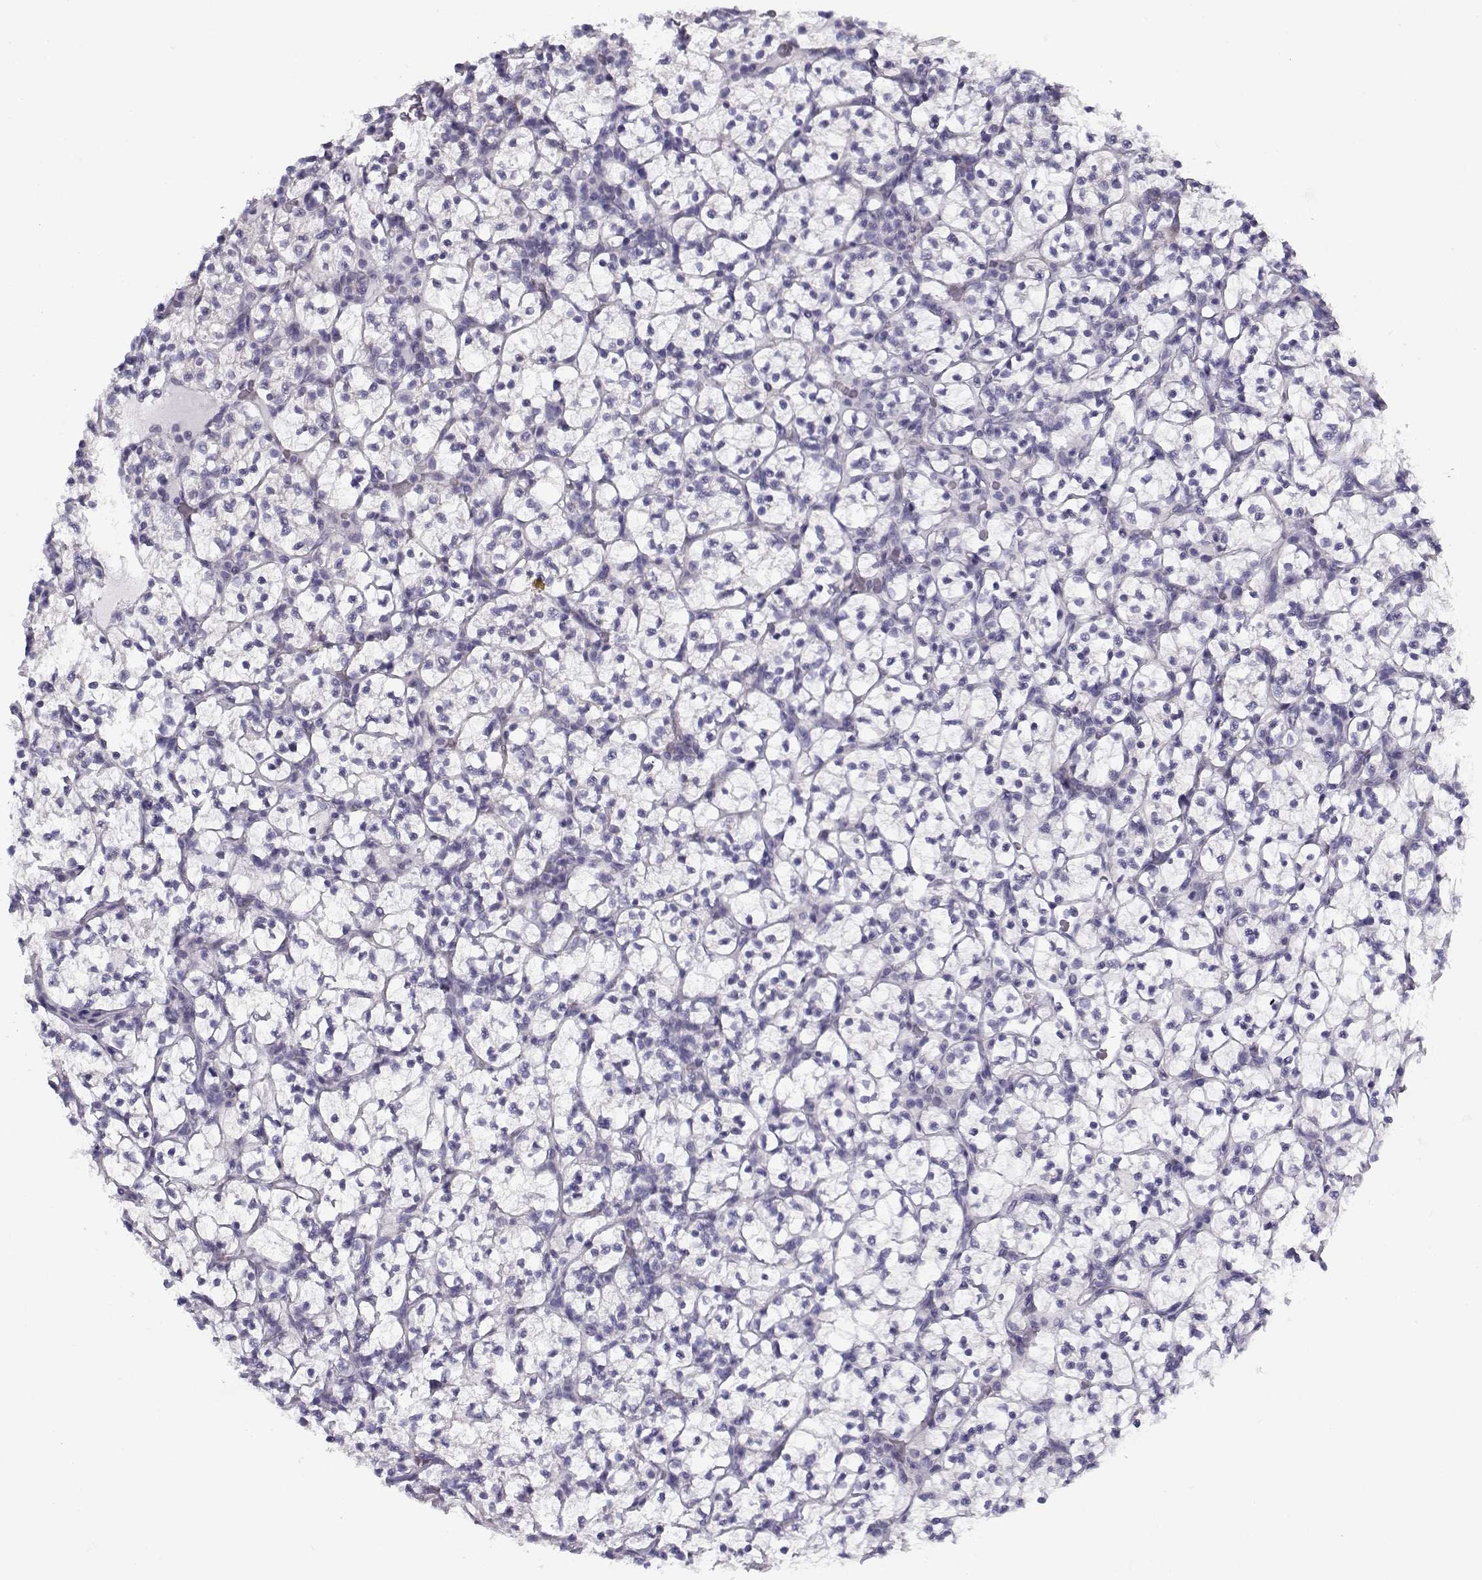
{"staining": {"intensity": "negative", "quantity": "none", "location": "none"}, "tissue": "renal cancer", "cell_type": "Tumor cells", "image_type": "cancer", "snomed": [{"axis": "morphology", "description": "Adenocarcinoma, NOS"}, {"axis": "topography", "description": "Kidney"}], "caption": "High magnification brightfield microscopy of renal cancer (adenocarcinoma) stained with DAB (brown) and counterstained with hematoxylin (blue): tumor cells show no significant positivity.", "gene": "CREB3L3", "patient": {"sex": "female", "age": 89}}